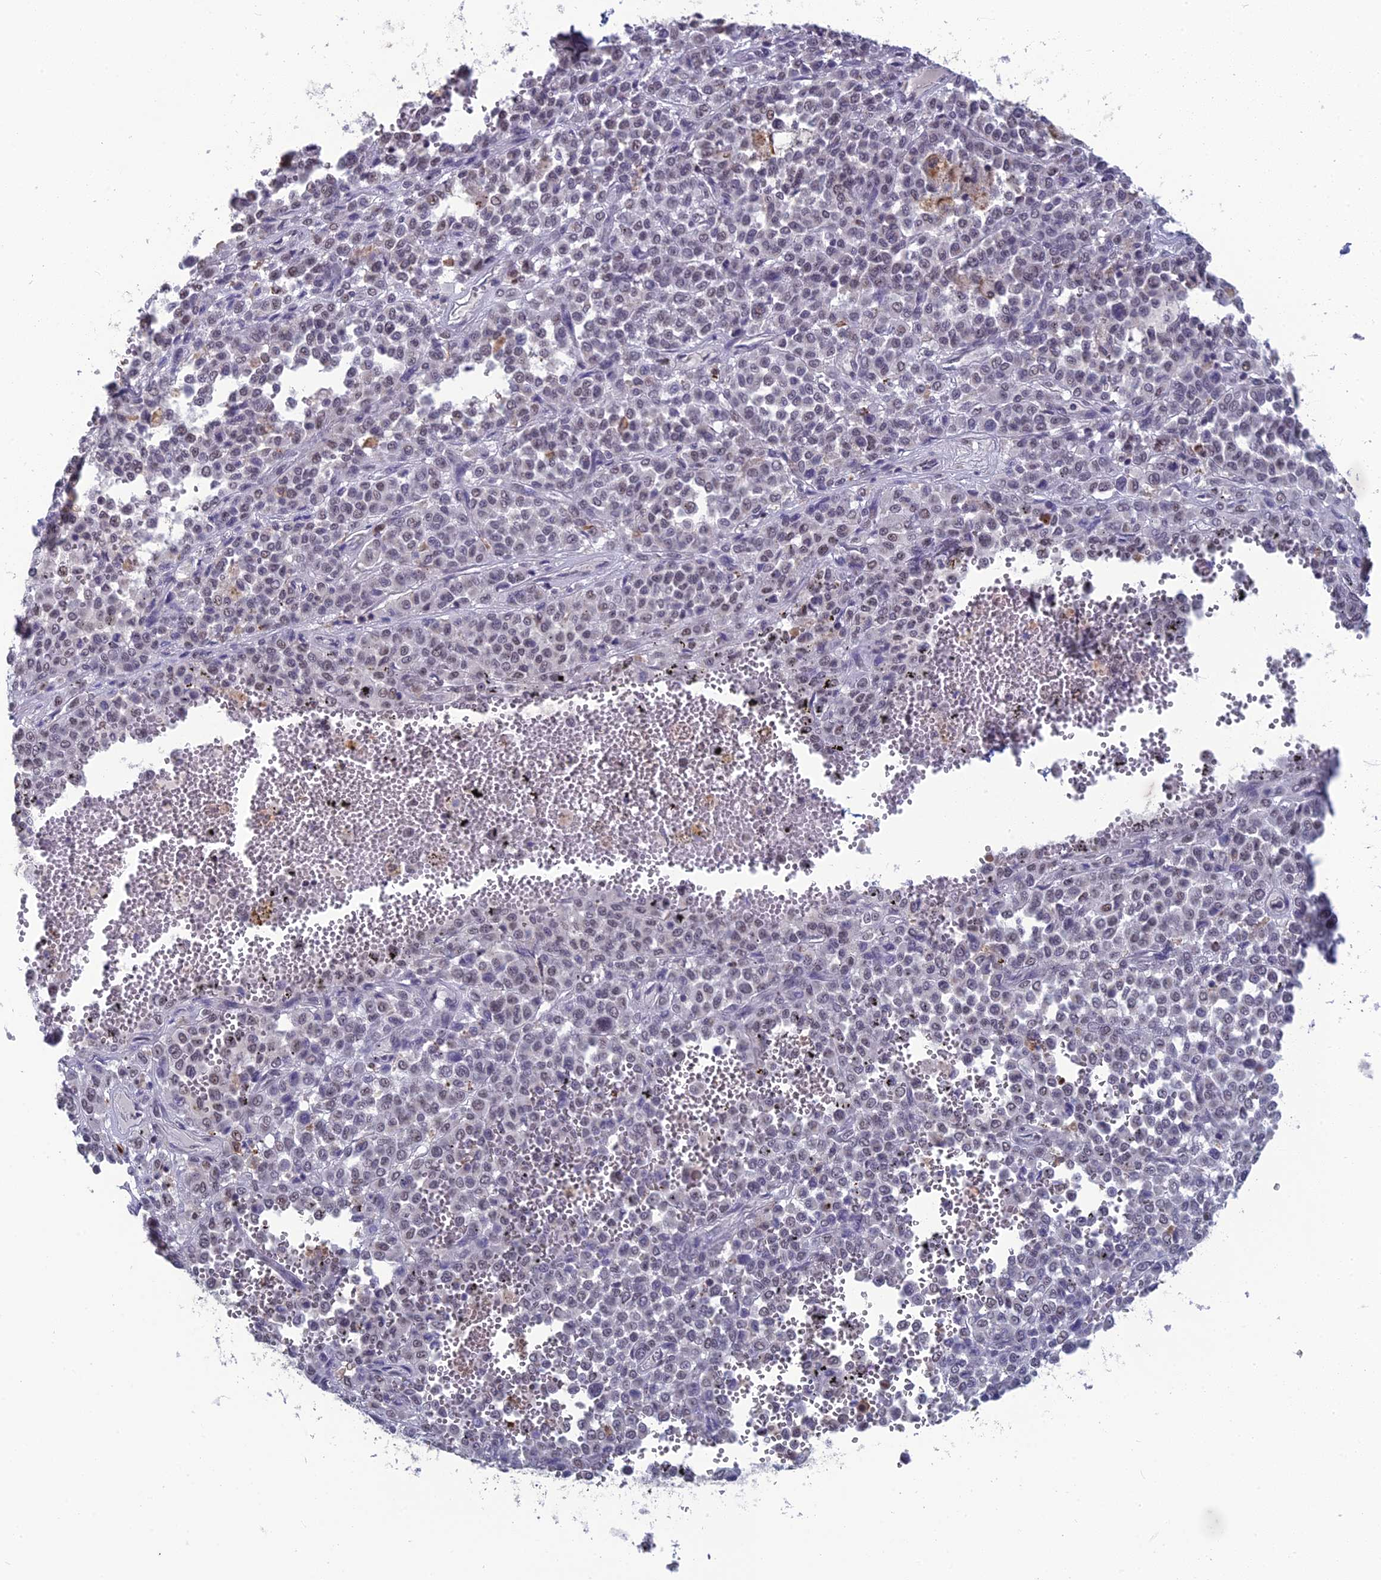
{"staining": {"intensity": "weak", "quantity": "25%-75%", "location": "nuclear"}, "tissue": "melanoma", "cell_type": "Tumor cells", "image_type": "cancer", "snomed": [{"axis": "morphology", "description": "Malignant melanoma, Metastatic site"}, {"axis": "topography", "description": "Pancreas"}], "caption": "Immunohistochemistry (IHC) staining of malignant melanoma (metastatic site), which demonstrates low levels of weak nuclear positivity in about 25%-75% of tumor cells indicating weak nuclear protein expression. The staining was performed using DAB (3,3'-diaminobenzidine) (brown) for protein detection and nuclei were counterstained in hematoxylin (blue).", "gene": "MT-CO3", "patient": {"sex": "female", "age": 30}}